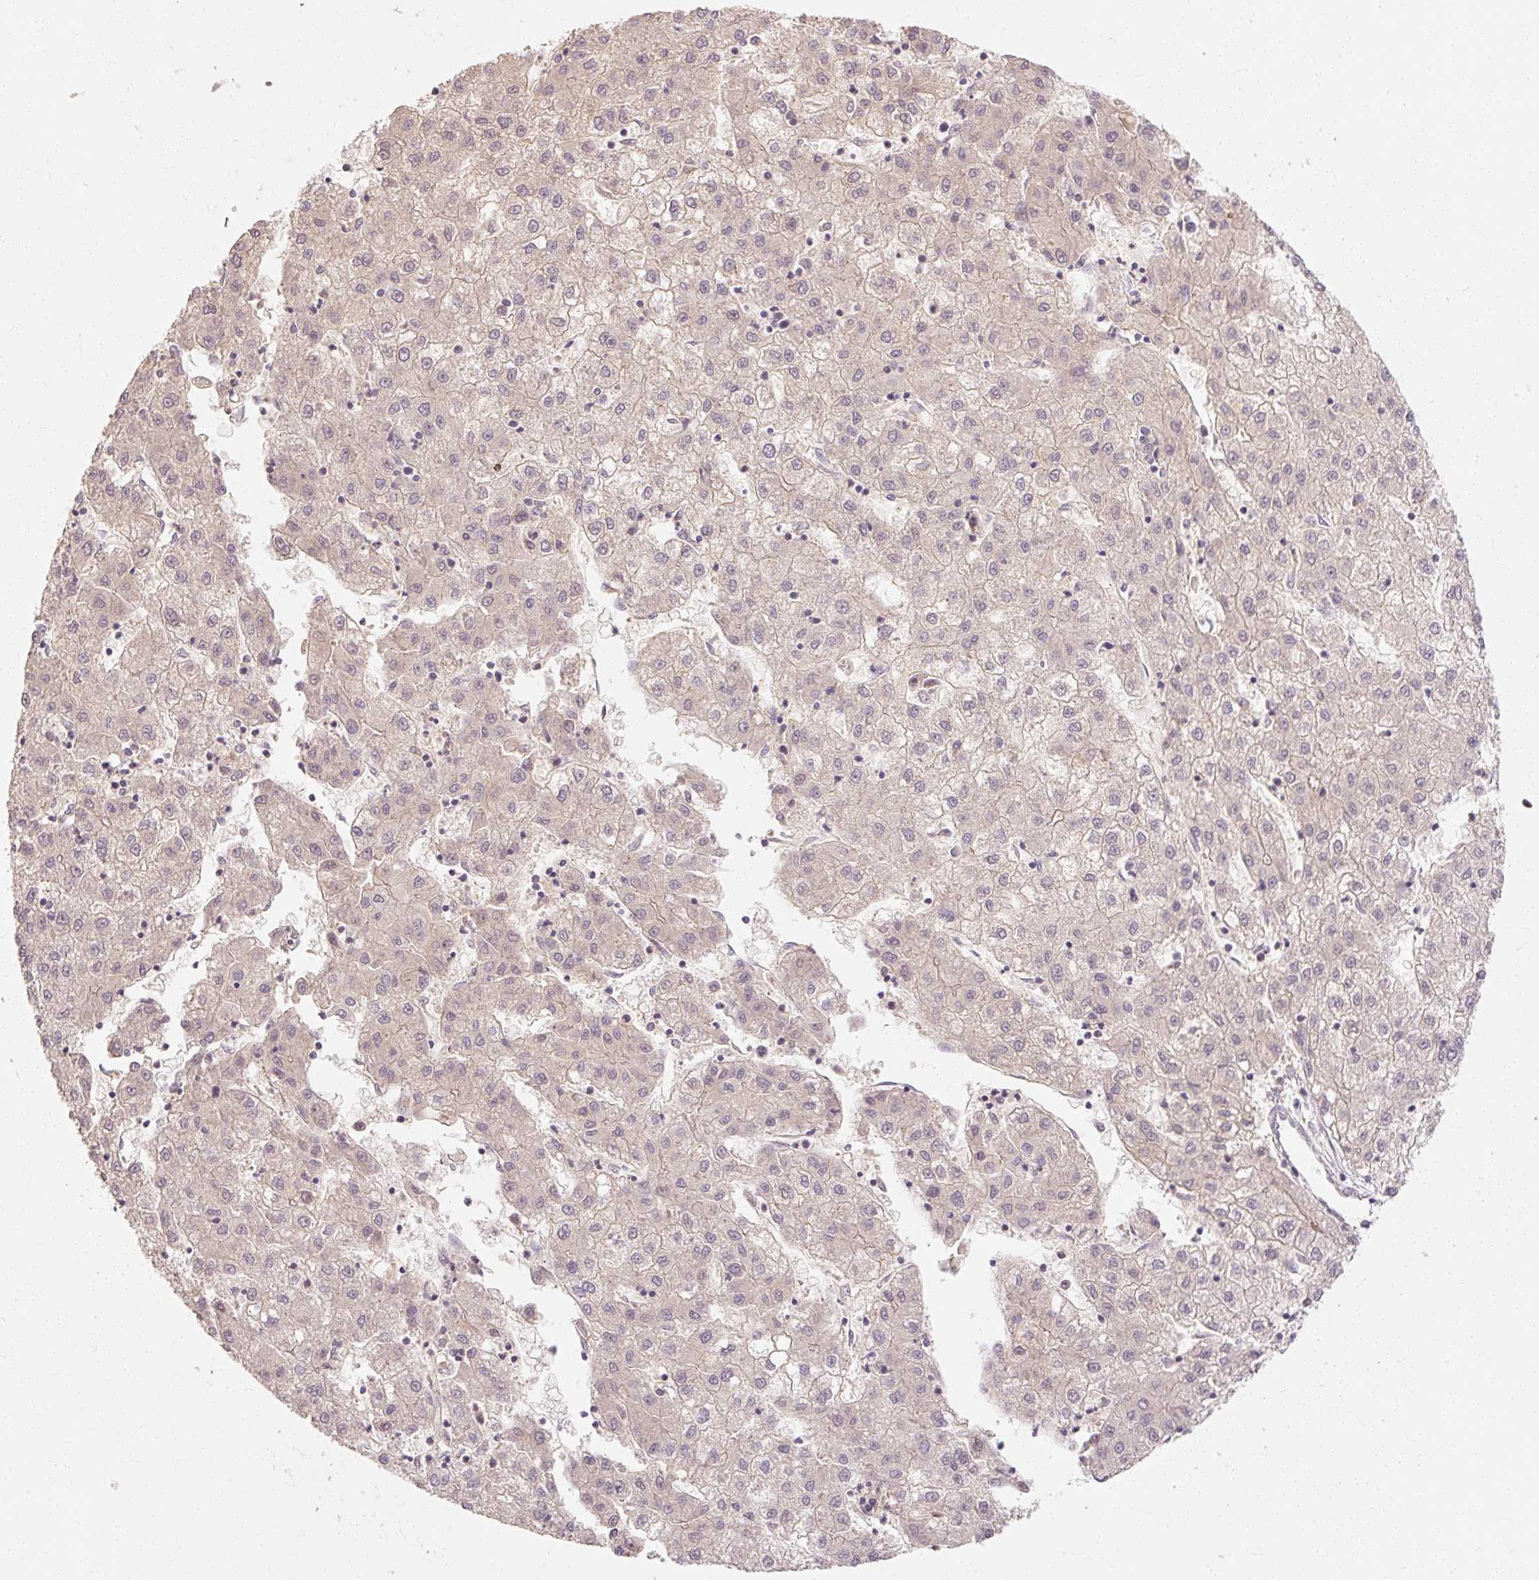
{"staining": {"intensity": "weak", "quantity": "<25%", "location": "cytoplasmic/membranous"}, "tissue": "liver cancer", "cell_type": "Tumor cells", "image_type": "cancer", "snomed": [{"axis": "morphology", "description": "Carcinoma, Hepatocellular, NOS"}, {"axis": "topography", "description": "Liver"}], "caption": "An image of liver cancer (hepatocellular carcinoma) stained for a protein exhibits no brown staining in tumor cells.", "gene": "RB1CC1", "patient": {"sex": "male", "age": 72}}